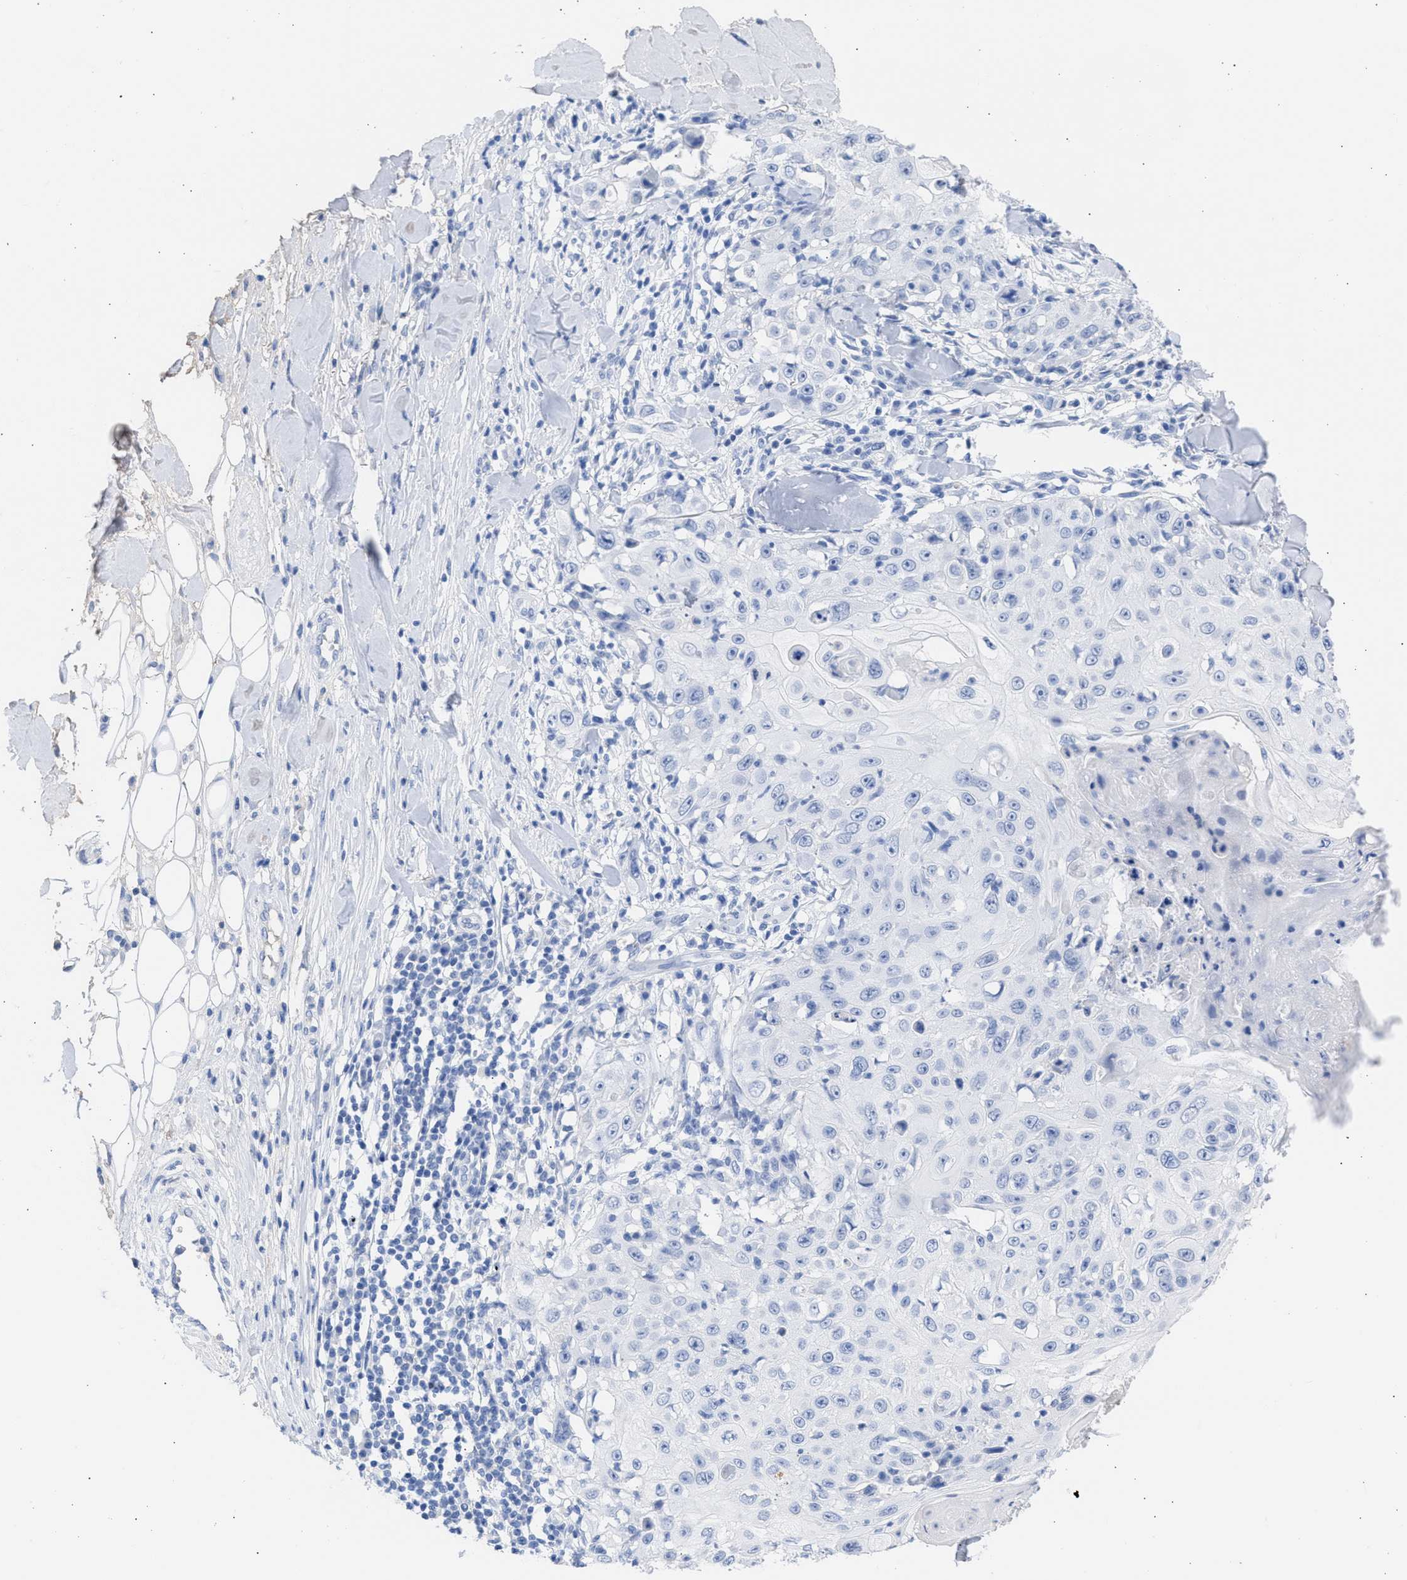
{"staining": {"intensity": "negative", "quantity": "none", "location": "none"}, "tissue": "skin cancer", "cell_type": "Tumor cells", "image_type": "cancer", "snomed": [{"axis": "morphology", "description": "Squamous cell carcinoma, NOS"}, {"axis": "topography", "description": "Skin"}], "caption": "IHC image of skin squamous cell carcinoma stained for a protein (brown), which reveals no positivity in tumor cells.", "gene": "RSPH1", "patient": {"sex": "male", "age": 86}}